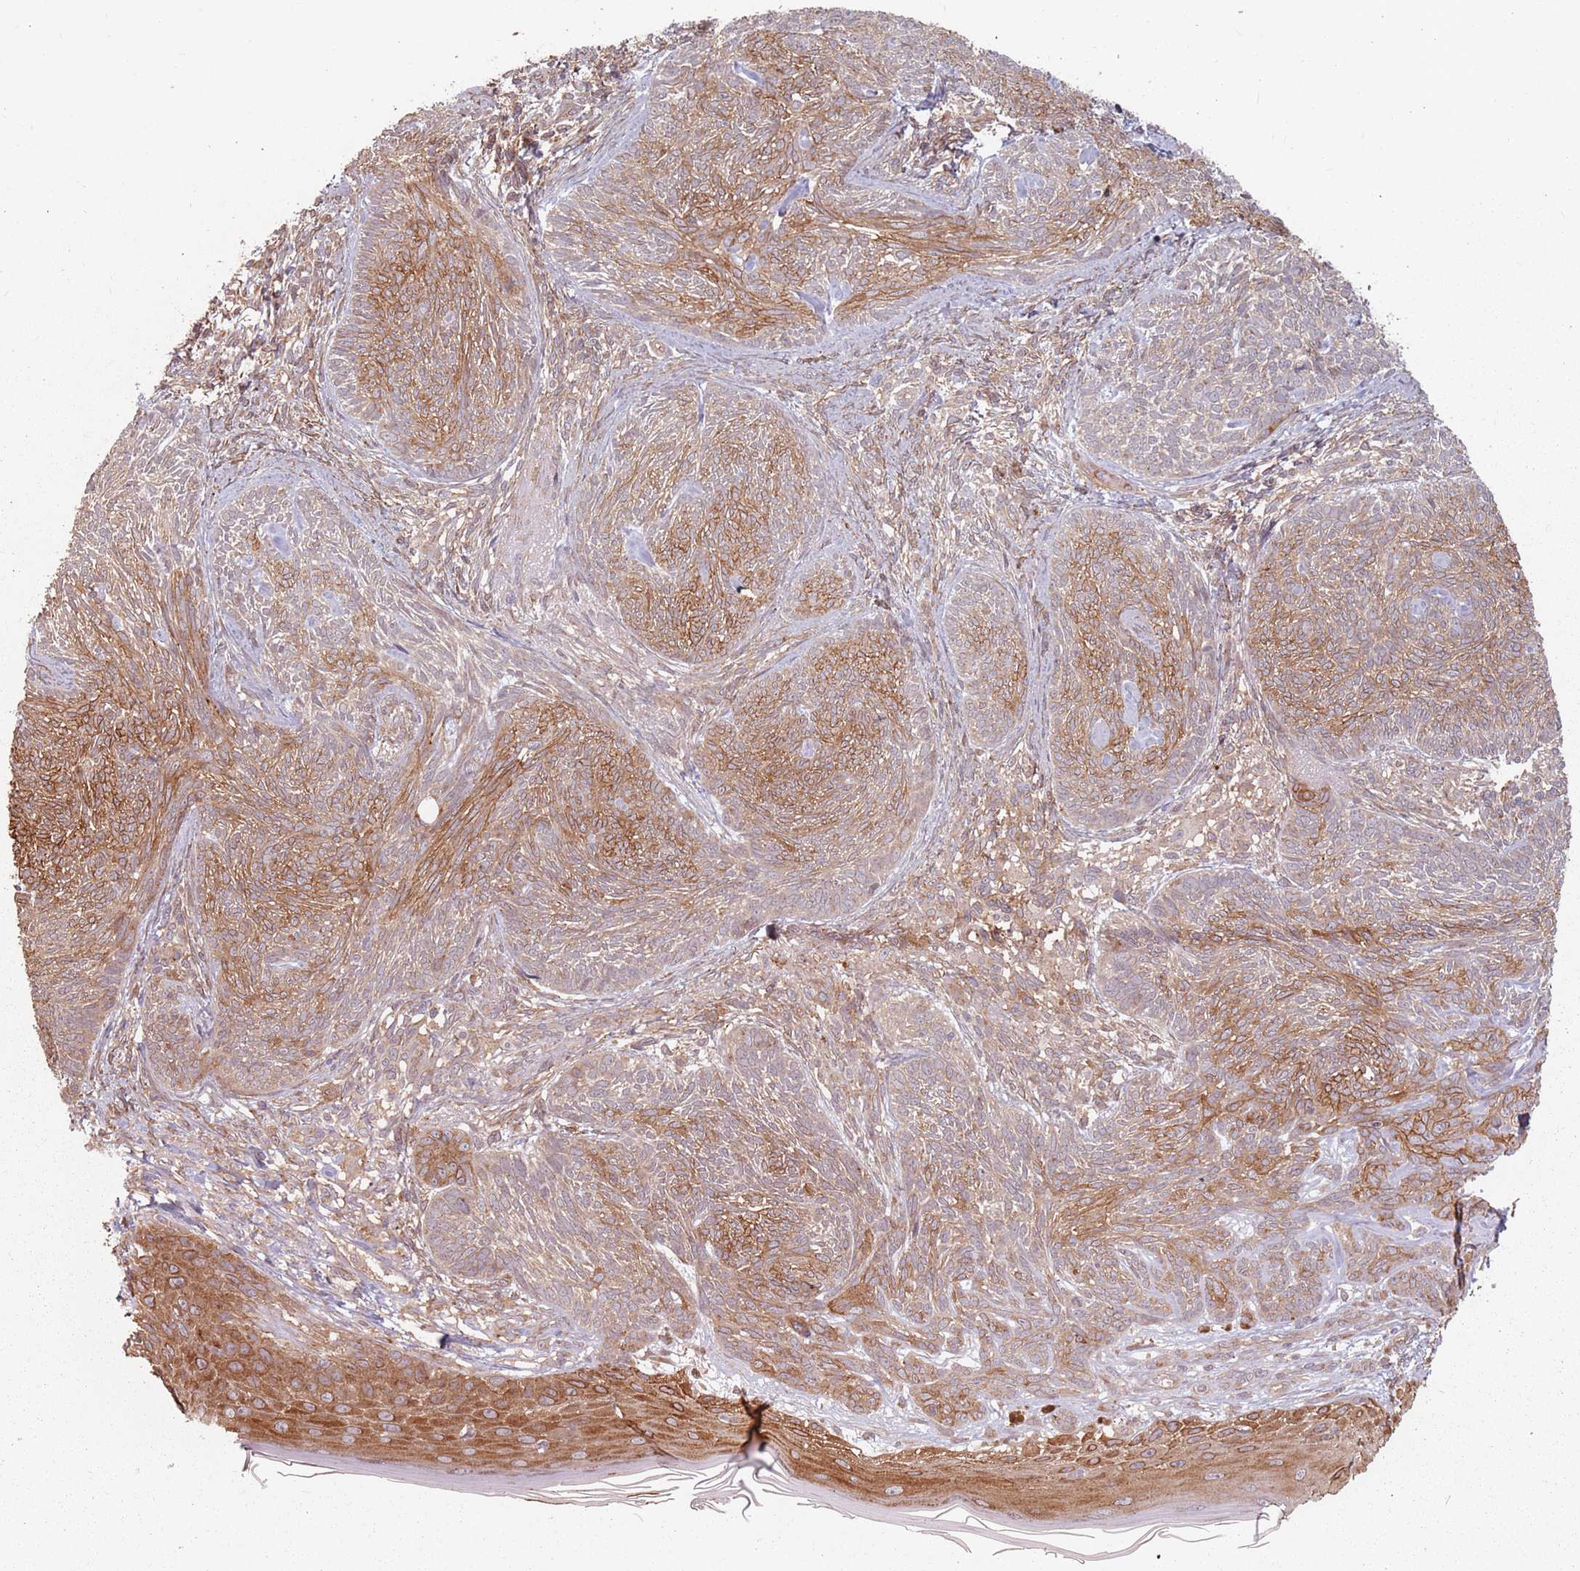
{"staining": {"intensity": "moderate", "quantity": ">75%", "location": "cytoplasmic/membranous"}, "tissue": "skin cancer", "cell_type": "Tumor cells", "image_type": "cancer", "snomed": [{"axis": "morphology", "description": "Basal cell carcinoma"}, {"axis": "topography", "description": "Skin"}], "caption": "Immunohistochemistry histopathology image of skin basal cell carcinoma stained for a protein (brown), which demonstrates medium levels of moderate cytoplasmic/membranous positivity in approximately >75% of tumor cells.", "gene": "C3orf14", "patient": {"sex": "male", "age": 73}}